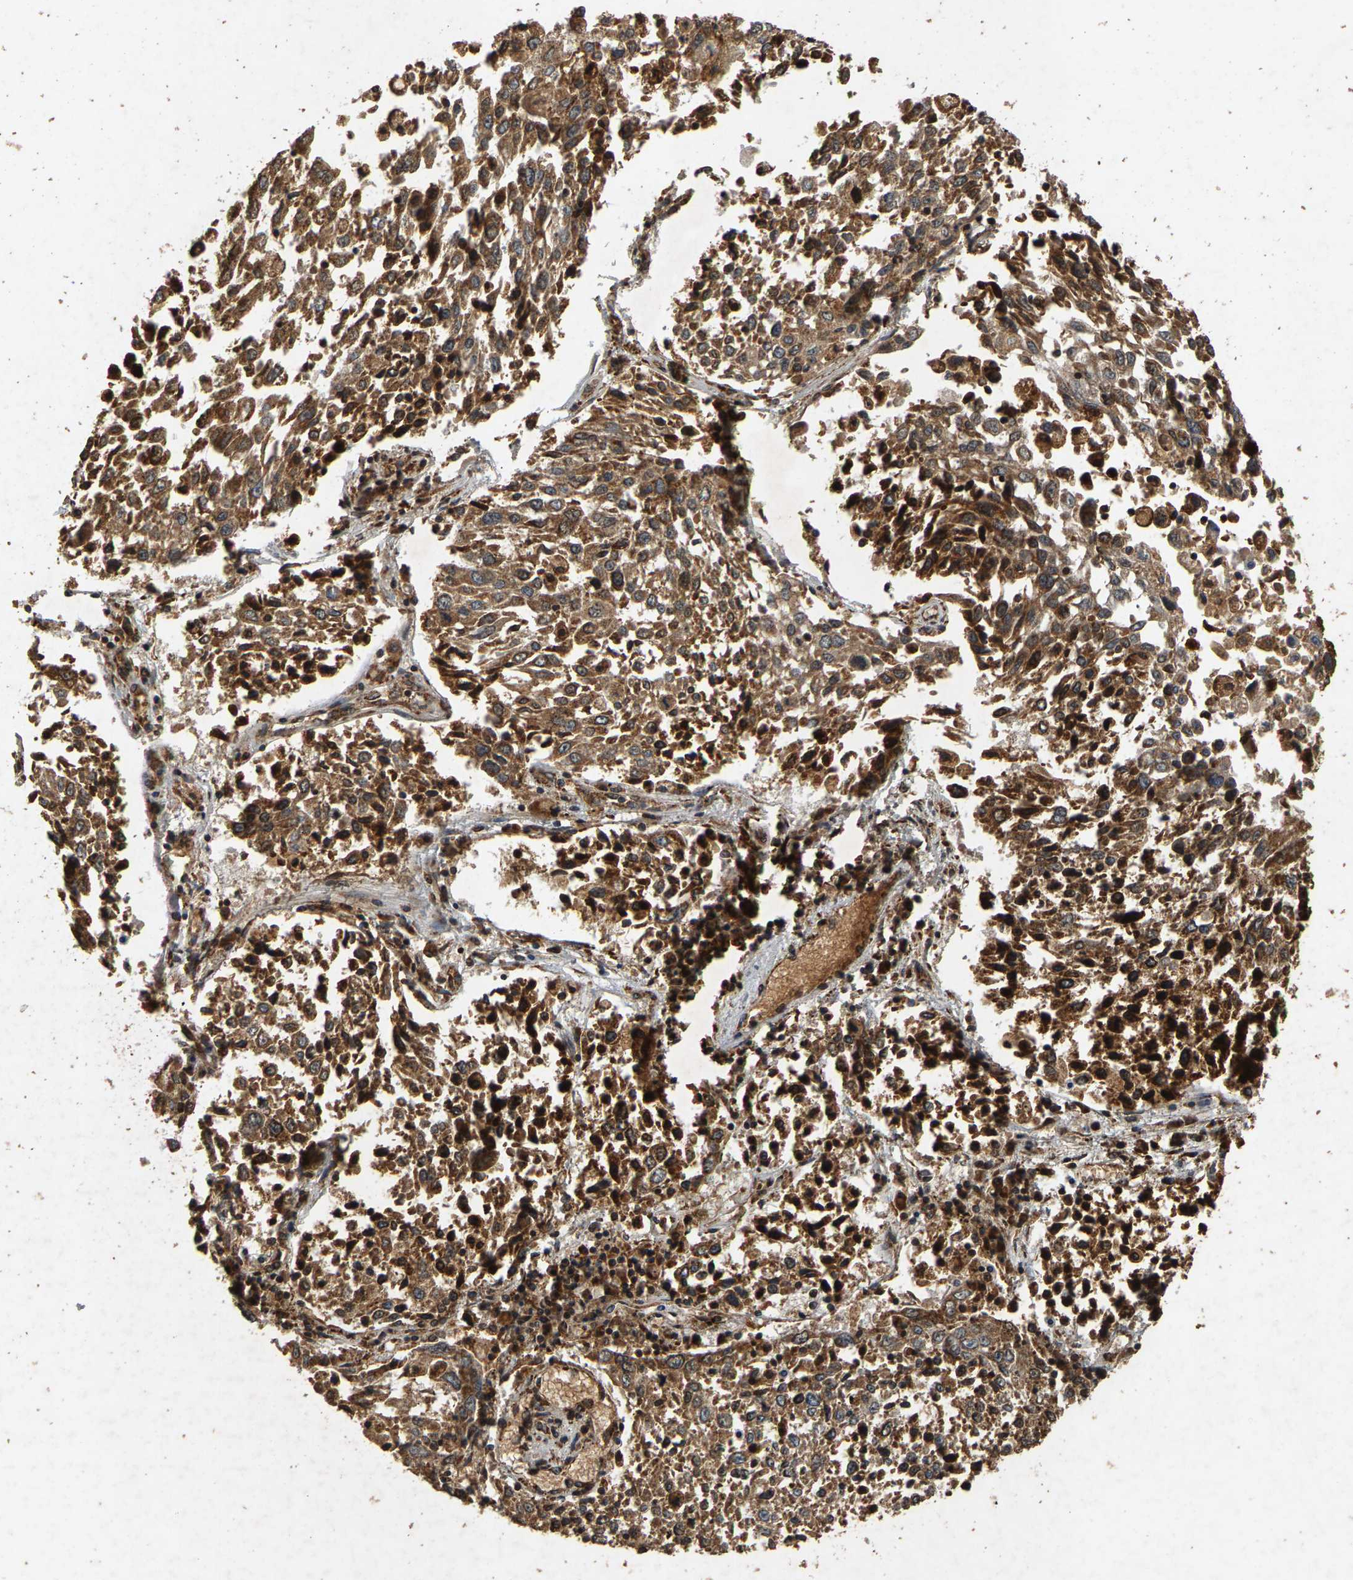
{"staining": {"intensity": "moderate", "quantity": ">75%", "location": "cytoplasmic/membranous"}, "tissue": "lung cancer", "cell_type": "Tumor cells", "image_type": "cancer", "snomed": [{"axis": "morphology", "description": "Squamous cell carcinoma, NOS"}, {"axis": "topography", "description": "Lung"}], "caption": "Protein staining demonstrates moderate cytoplasmic/membranous expression in about >75% of tumor cells in lung cancer. (DAB = brown stain, brightfield microscopy at high magnification).", "gene": "CIDEC", "patient": {"sex": "male", "age": 65}}